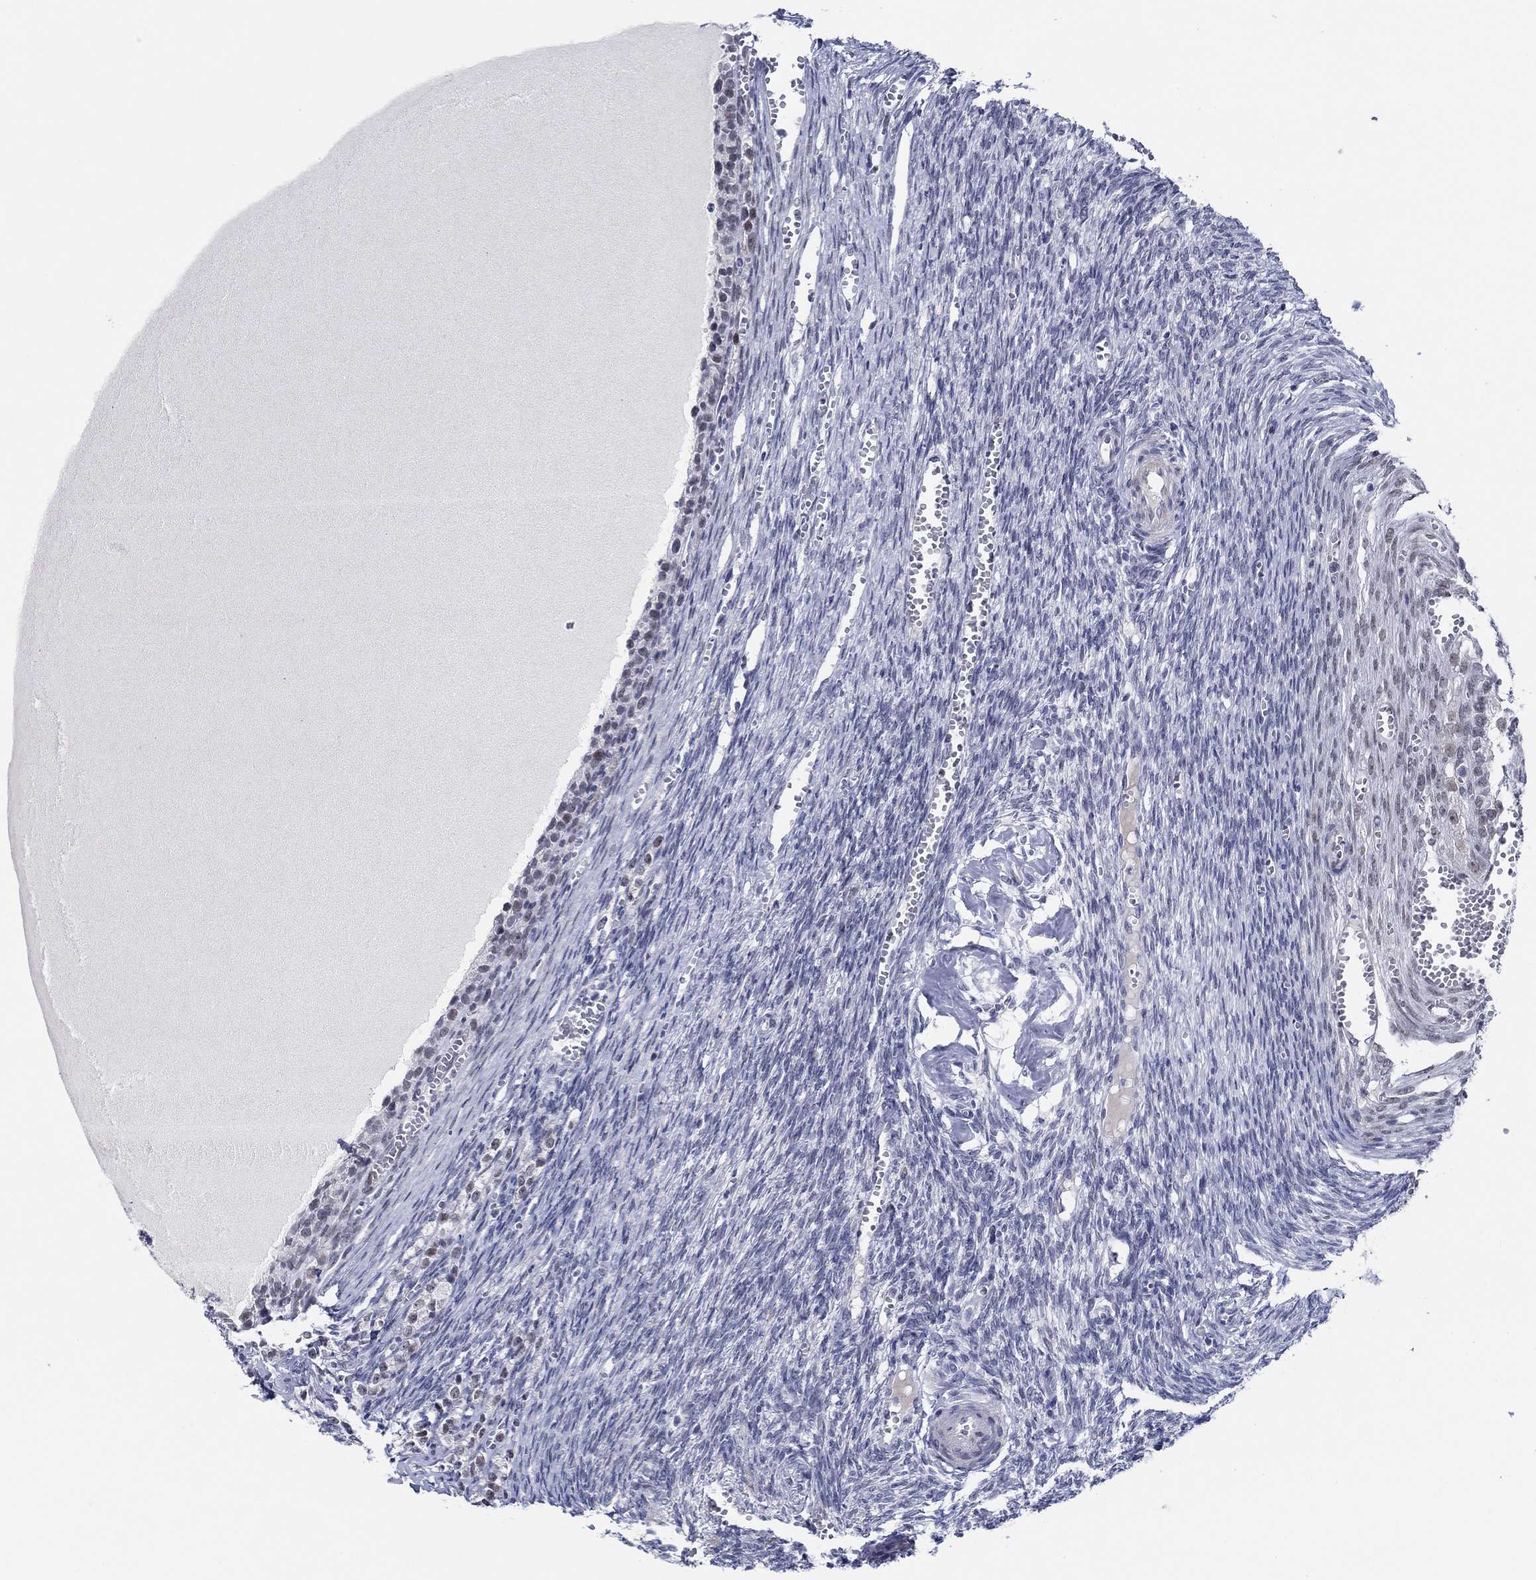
{"staining": {"intensity": "negative", "quantity": "none", "location": "none"}, "tissue": "ovary", "cell_type": "Follicle cells", "image_type": "normal", "snomed": [{"axis": "morphology", "description": "Normal tissue, NOS"}, {"axis": "topography", "description": "Ovary"}], "caption": "Follicle cells are negative for protein expression in unremarkable human ovary.", "gene": "SLC34A1", "patient": {"sex": "female", "age": 43}}